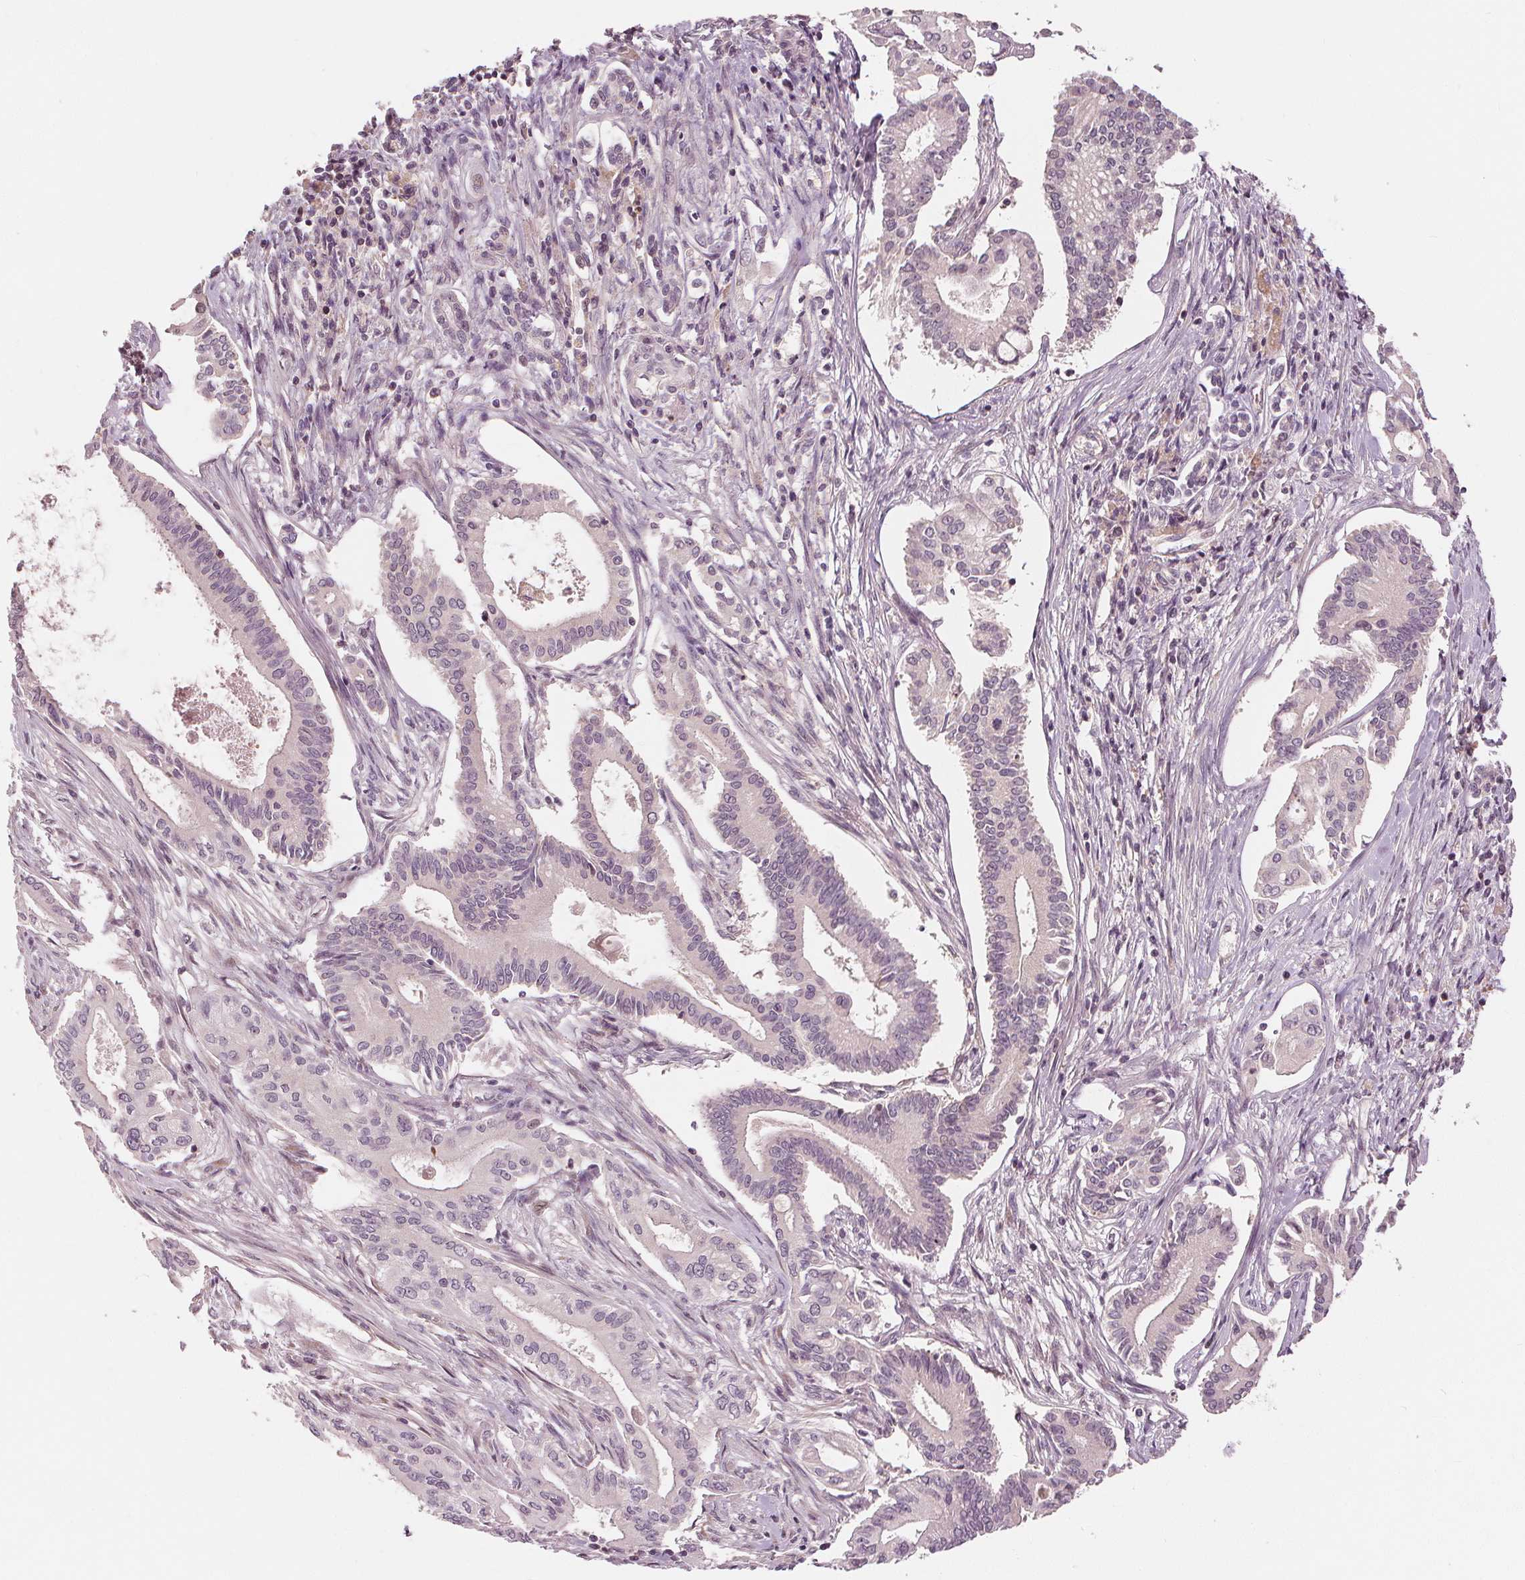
{"staining": {"intensity": "negative", "quantity": "none", "location": "none"}, "tissue": "pancreatic cancer", "cell_type": "Tumor cells", "image_type": "cancer", "snomed": [{"axis": "morphology", "description": "Adenocarcinoma, NOS"}, {"axis": "topography", "description": "Pancreas"}], "caption": "Pancreatic cancer (adenocarcinoma) stained for a protein using IHC shows no expression tumor cells.", "gene": "SLC34A1", "patient": {"sex": "female", "age": 68}}